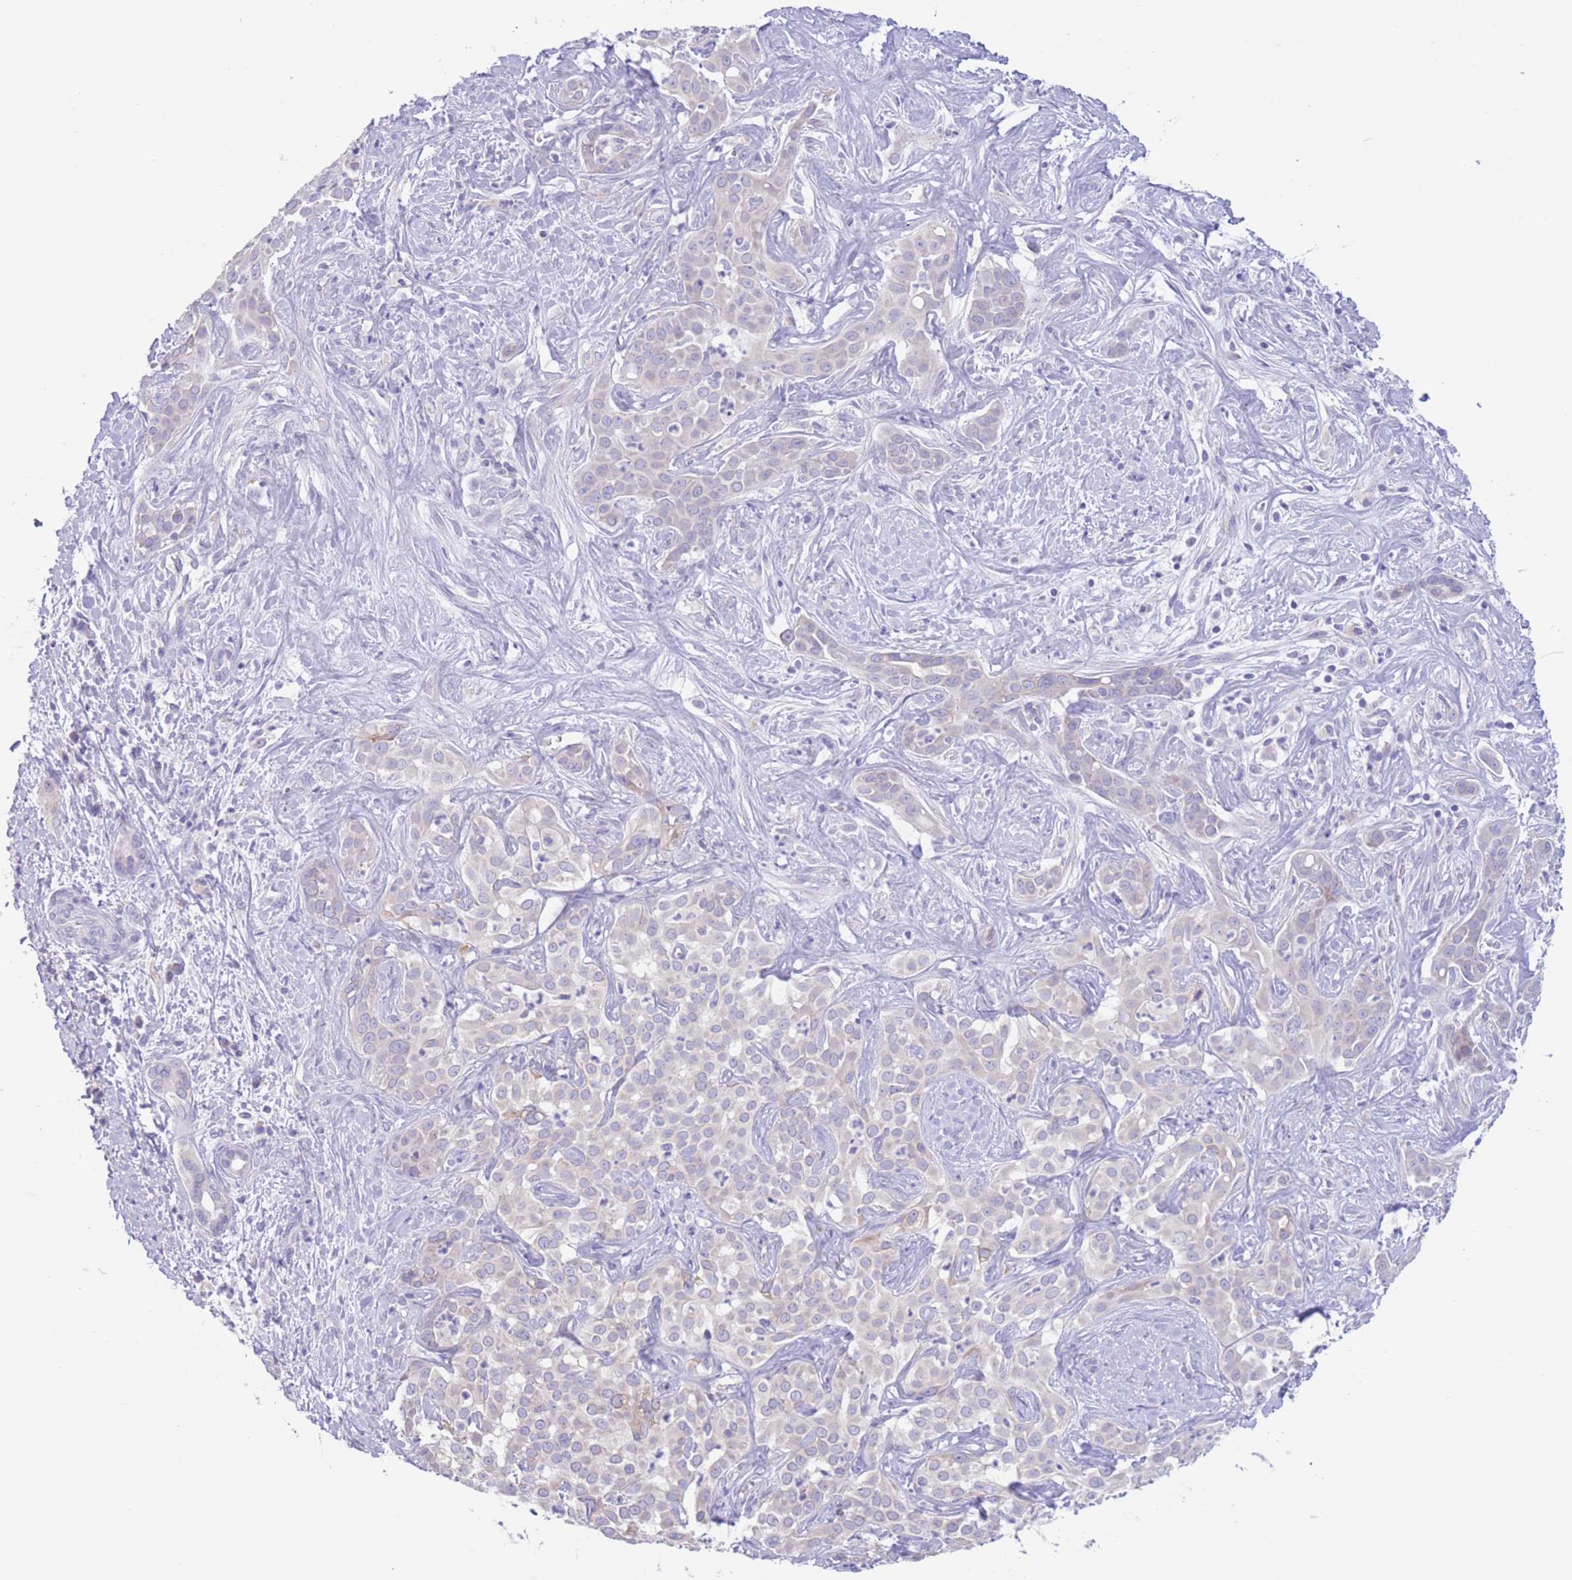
{"staining": {"intensity": "negative", "quantity": "none", "location": "none"}, "tissue": "liver cancer", "cell_type": "Tumor cells", "image_type": "cancer", "snomed": [{"axis": "morphology", "description": "Cholangiocarcinoma"}, {"axis": "topography", "description": "Liver"}], "caption": "DAB (3,3'-diaminobenzidine) immunohistochemical staining of human liver cancer (cholangiocarcinoma) demonstrates no significant expression in tumor cells.", "gene": "FAH", "patient": {"sex": "male", "age": 67}}